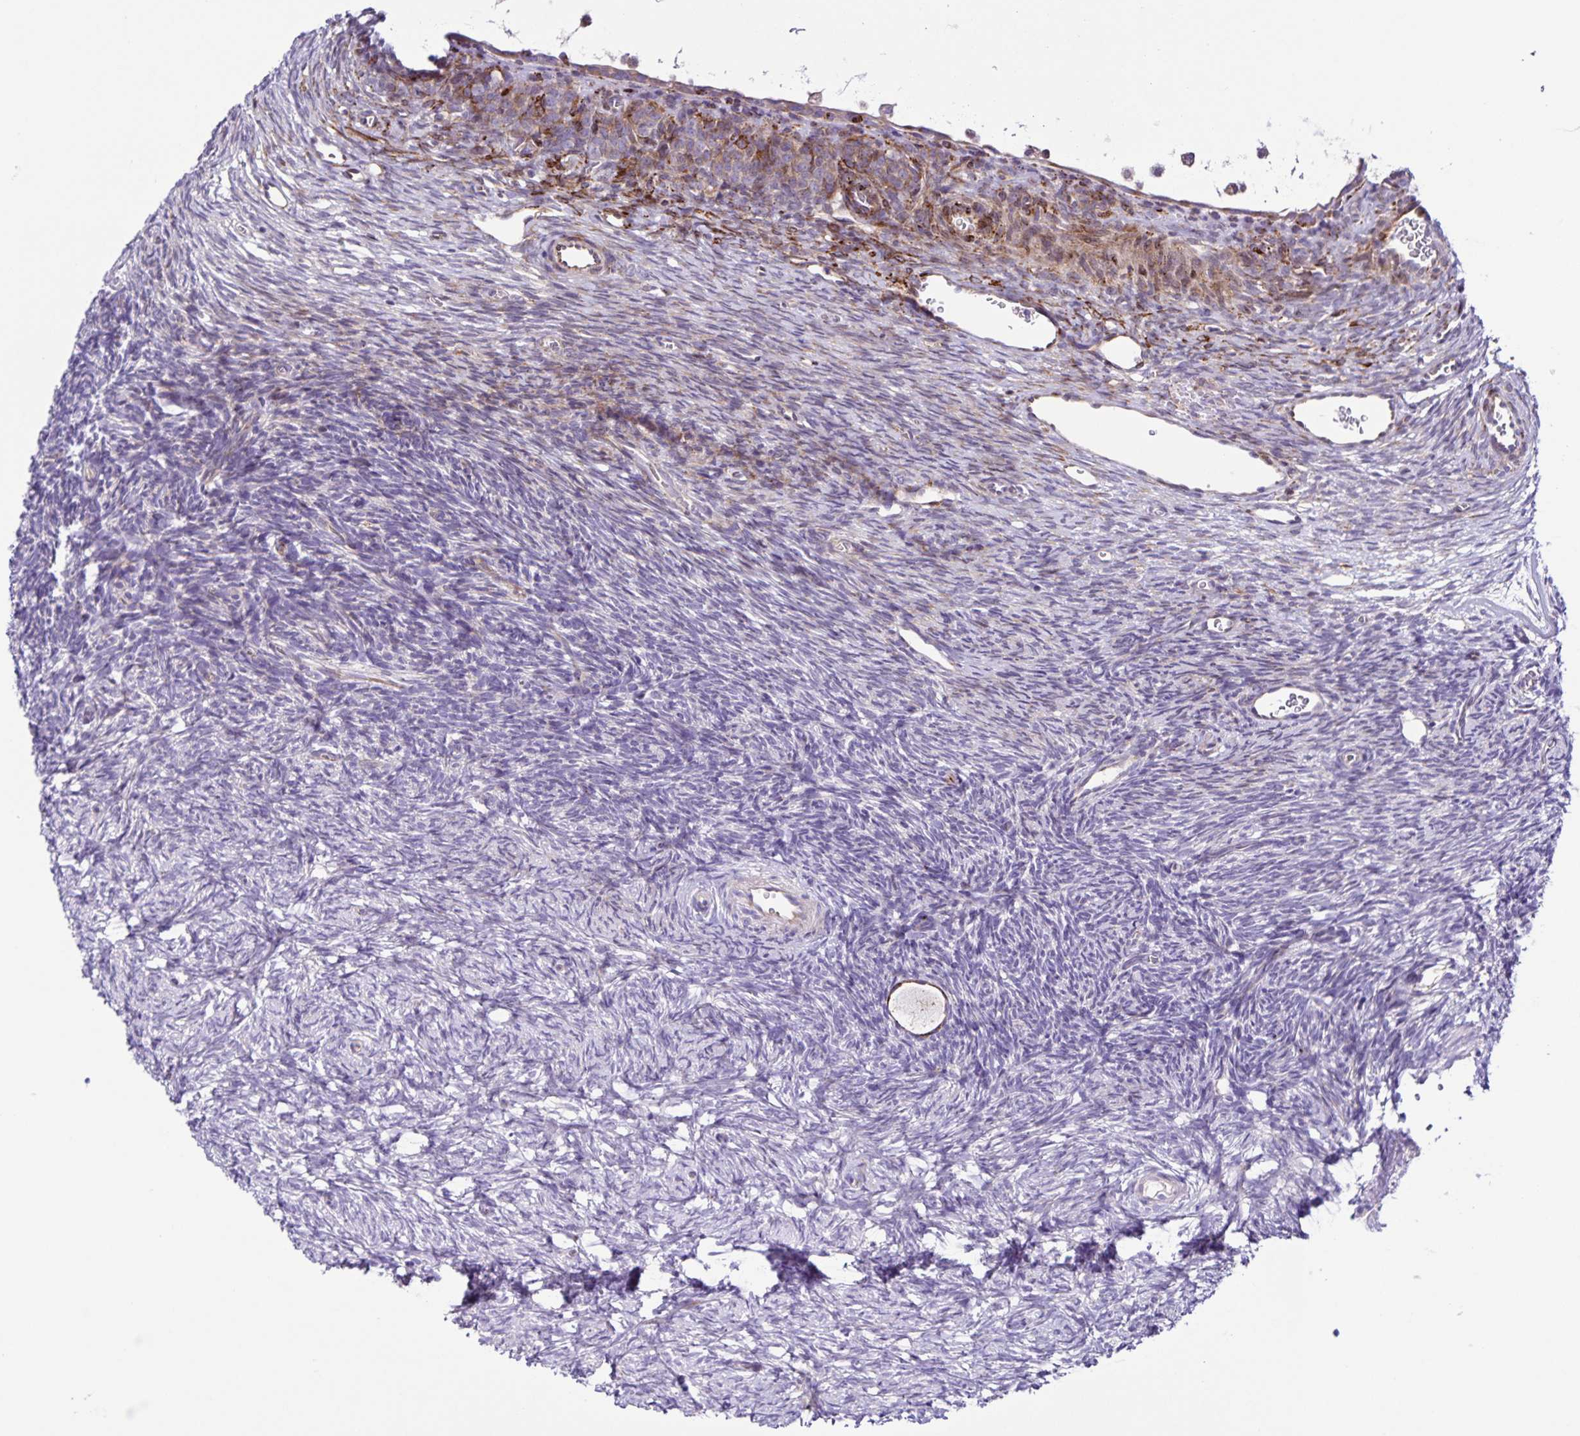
{"staining": {"intensity": "weak", "quantity": "<25%", "location": "cytoplasmic/membranous"}, "tissue": "ovary", "cell_type": "Follicle cells", "image_type": "normal", "snomed": [{"axis": "morphology", "description": "Normal tissue, NOS"}, {"axis": "topography", "description": "Ovary"}], "caption": "DAB (3,3'-diaminobenzidine) immunohistochemical staining of normal human ovary displays no significant positivity in follicle cells. The staining is performed using DAB (3,3'-diaminobenzidine) brown chromogen with nuclei counter-stained in using hematoxylin.", "gene": "OSBPL5", "patient": {"sex": "female", "age": 34}}